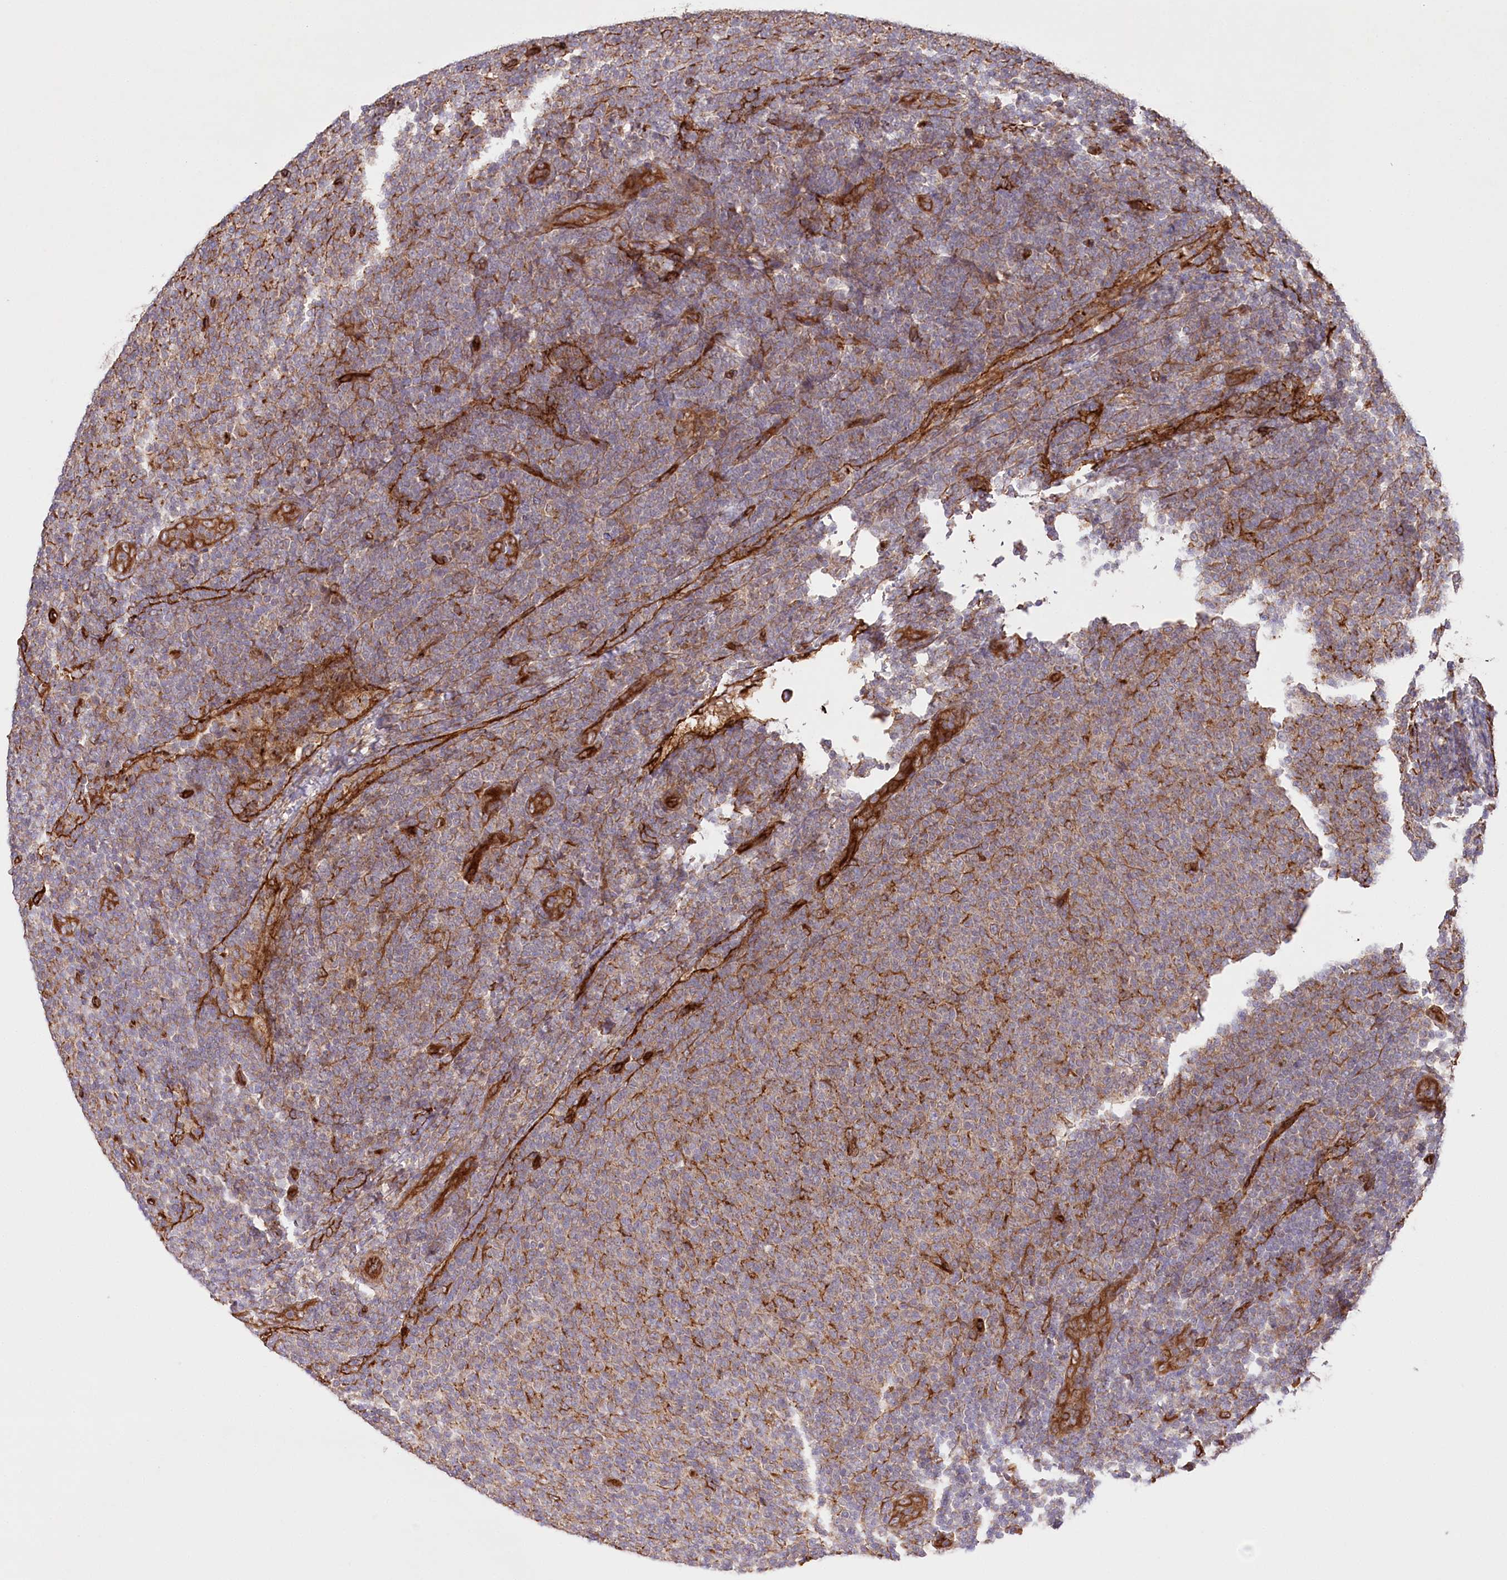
{"staining": {"intensity": "moderate", "quantity": ">75%", "location": "cytoplasmic/membranous"}, "tissue": "lymphoma", "cell_type": "Tumor cells", "image_type": "cancer", "snomed": [{"axis": "morphology", "description": "Malignant lymphoma, non-Hodgkin's type, Low grade"}, {"axis": "topography", "description": "Lymph node"}], "caption": "Brown immunohistochemical staining in human lymphoma reveals moderate cytoplasmic/membranous staining in about >75% of tumor cells.", "gene": "MTPAP", "patient": {"sex": "male", "age": 66}}